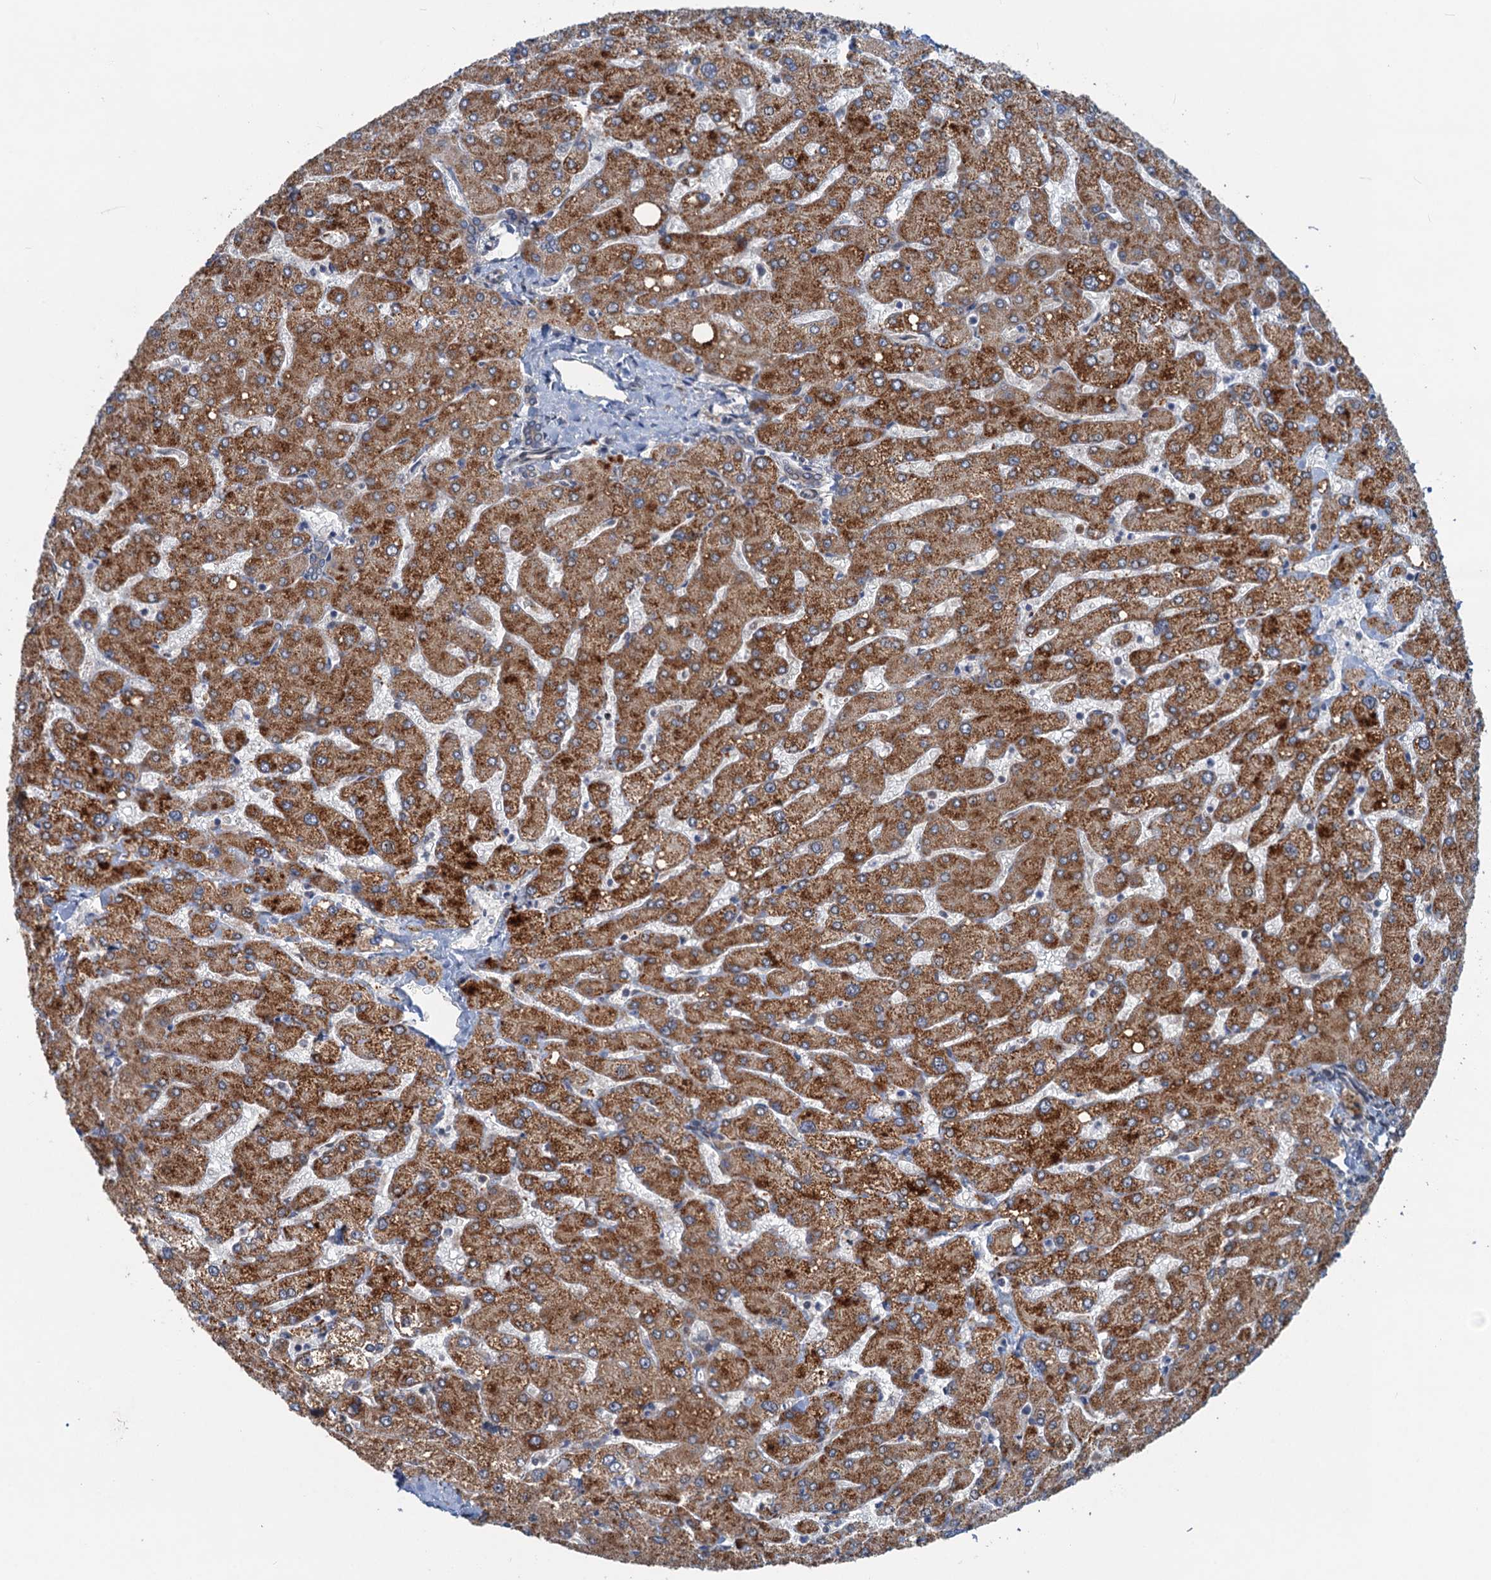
{"staining": {"intensity": "weak", "quantity": "<25%", "location": "cytoplasmic/membranous"}, "tissue": "liver", "cell_type": "Cholangiocytes", "image_type": "normal", "snomed": [{"axis": "morphology", "description": "Normal tissue, NOS"}, {"axis": "topography", "description": "Liver"}], "caption": "IHC image of benign liver: liver stained with DAB (3,3'-diaminobenzidine) demonstrates no significant protein staining in cholangiocytes.", "gene": "DYNC2I2", "patient": {"sex": "male", "age": 55}}